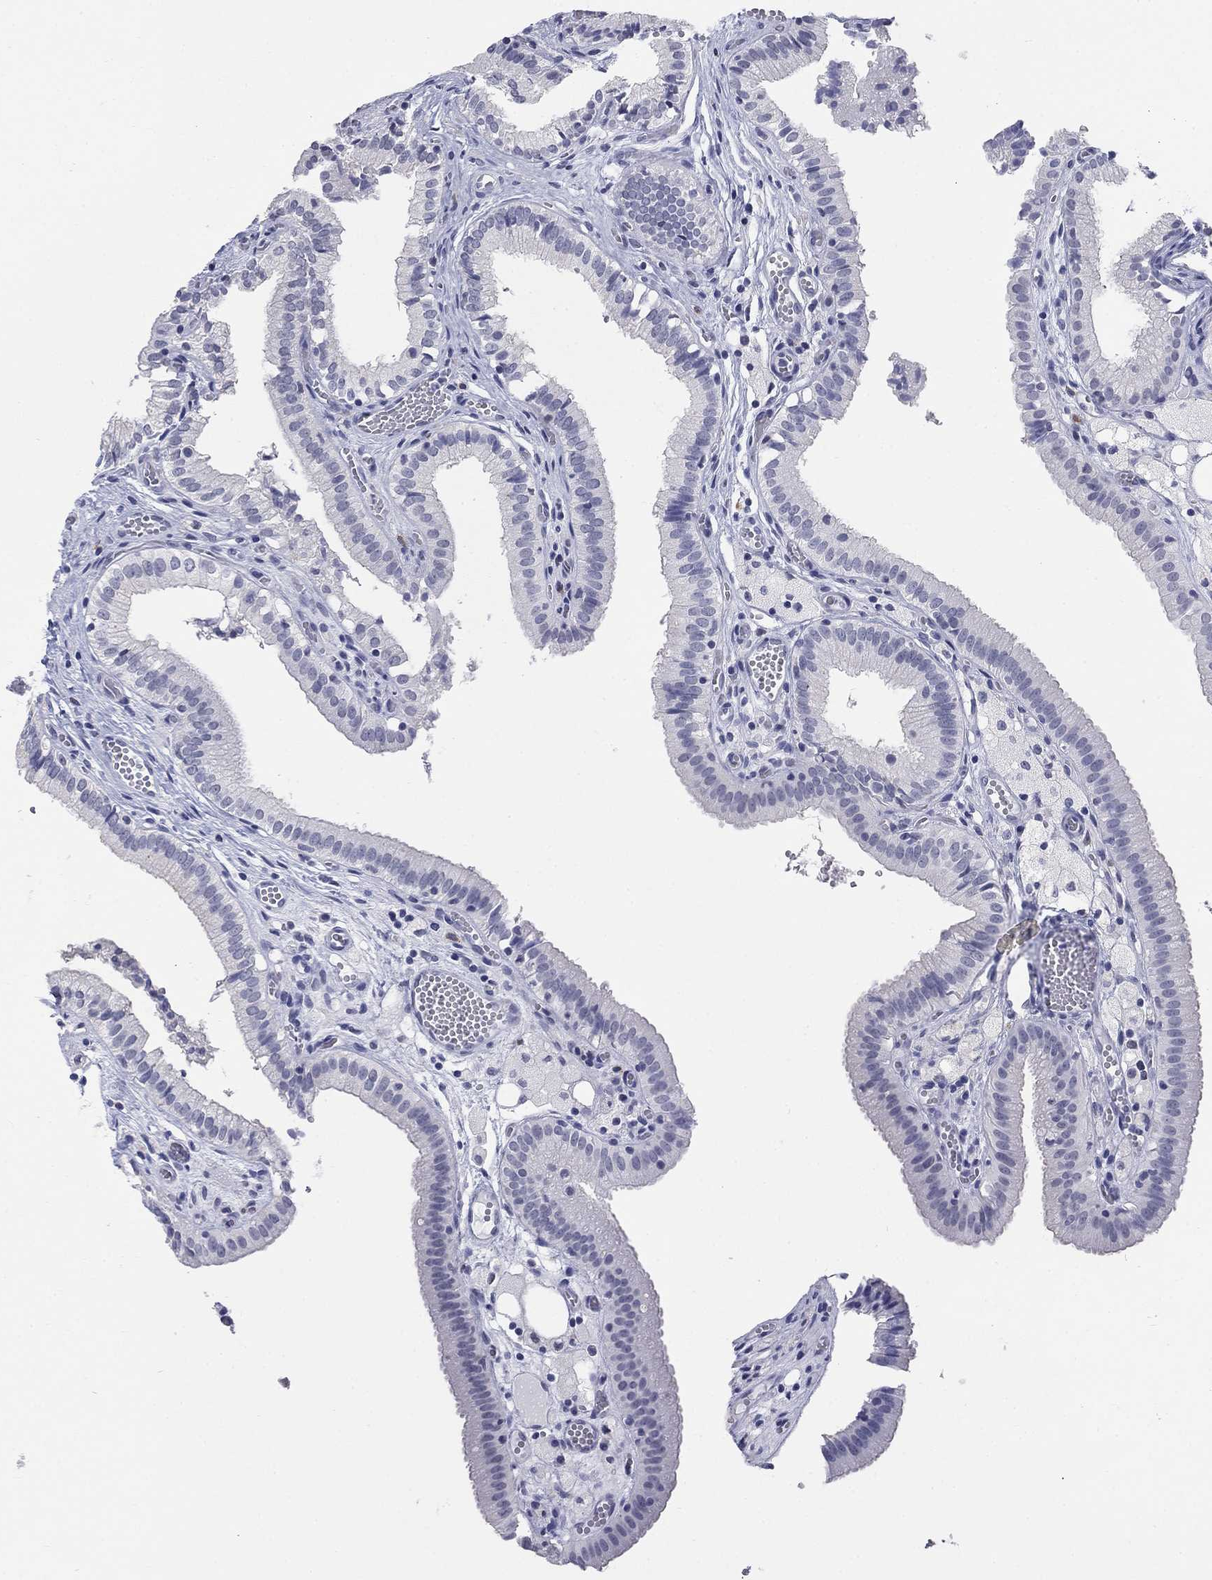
{"staining": {"intensity": "negative", "quantity": "none", "location": "none"}, "tissue": "gallbladder", "cell_type": "Glandular cells", "image_type": "normal", "snomed": [{"axis": "morphology", "description": "Normal tissue, NOS"}, {"axis": "topography", "description": "Gallbladder"}], "caption": "Normal gallbladder was stained to show a protein in brown. There is no significant staining in glandular cells.", "gene": "ECEL1", "patient": {"sex": "female", "age": 24}}